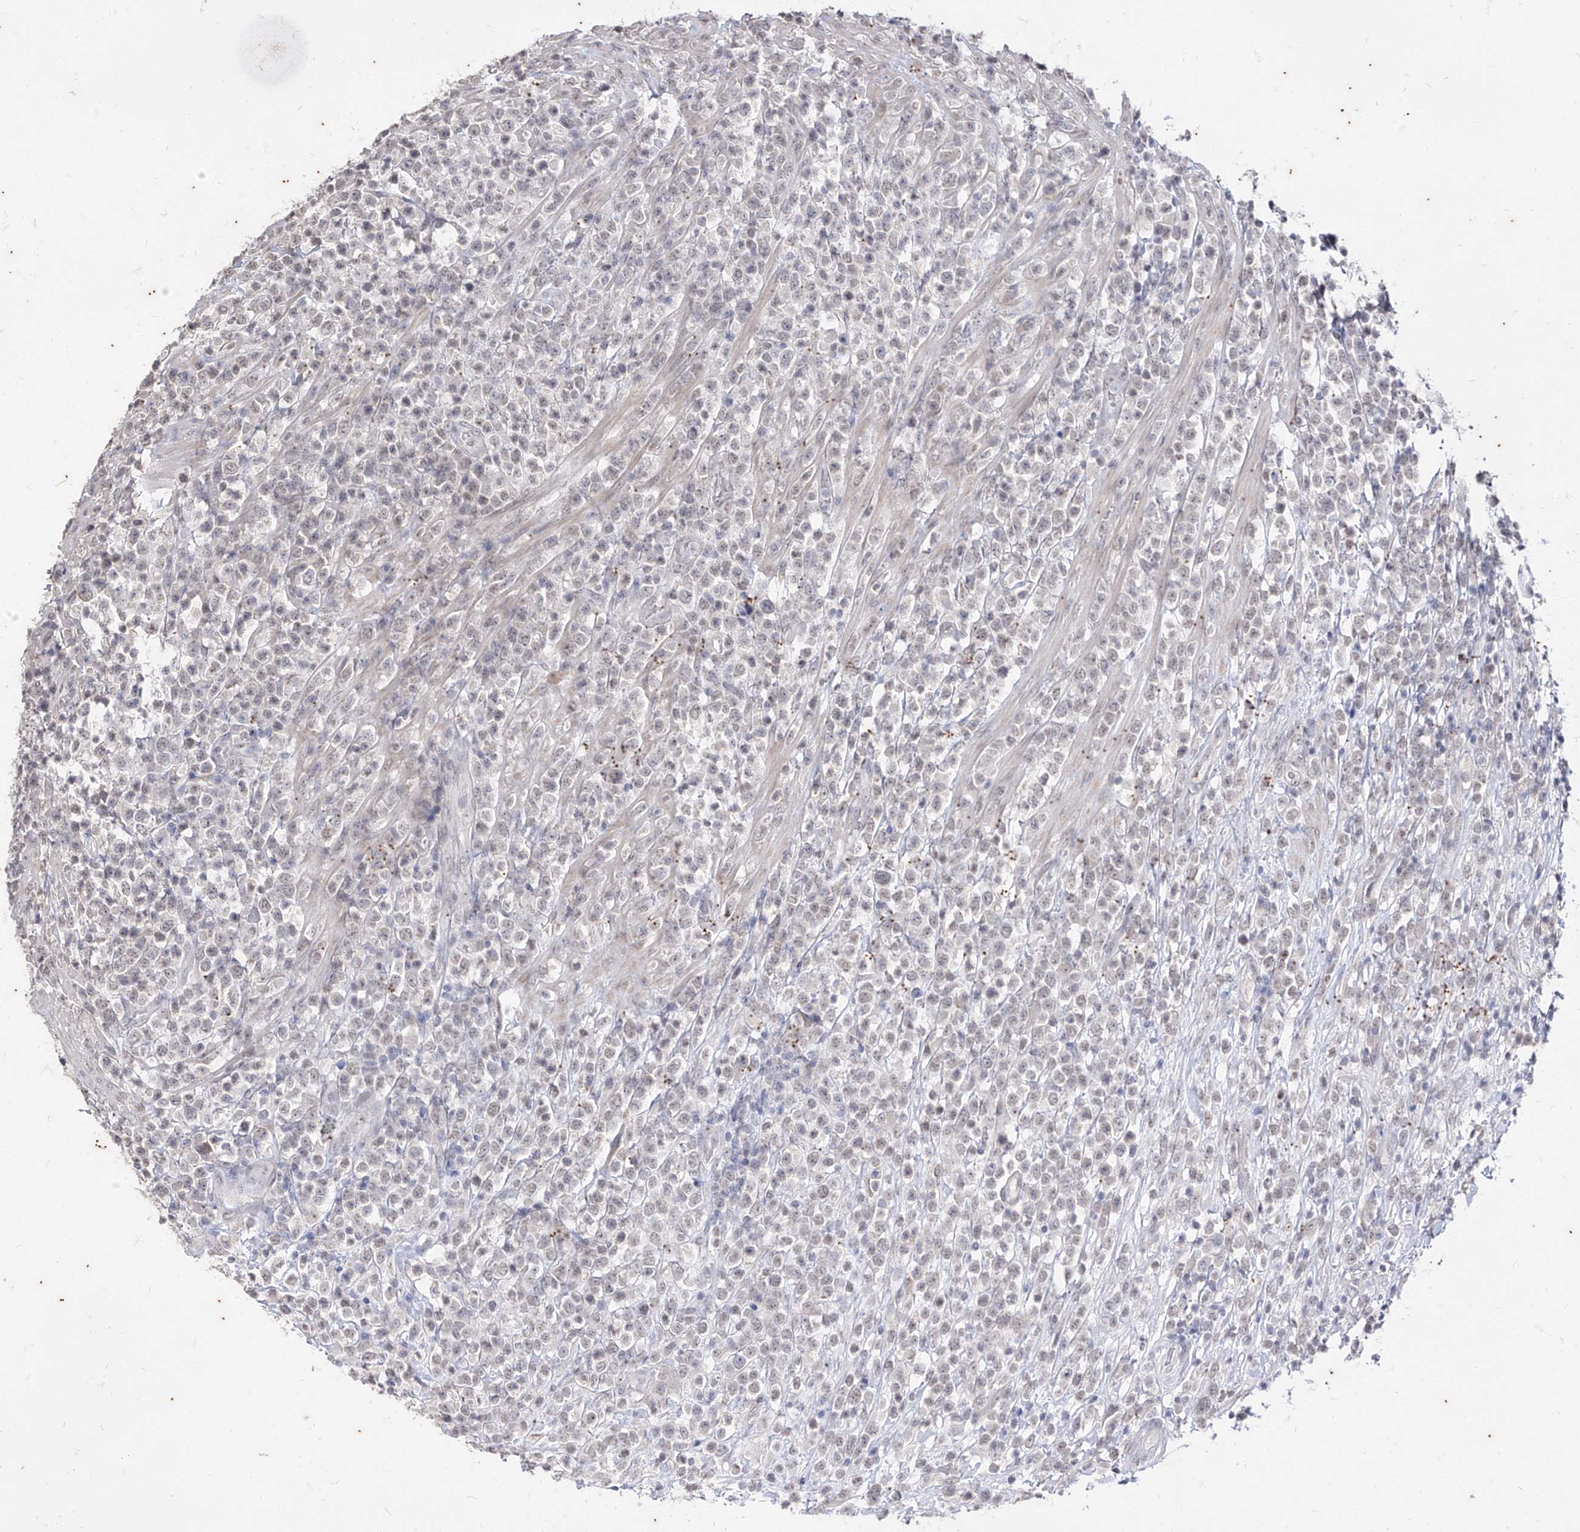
{"staining": {"intensity": "negative", "quantity": "none", "location": "none"}, "tissue": "lymphoma", "cell_type": "Tumor cells", "image_type": "cancer", "snomed": [{"axis": "morphology", "description": "Malignant lymphoma, non-Hodgkin's type, High grade"}, {"axis": "topography", "description": "Colon"}], "caption": "Human lymphoma stained for a protein using immunohistochemistry (IHC) shows no expression in tumor cells.", "gene": "PHF20L1", "patient": {"sex": "female", "age": 53}}